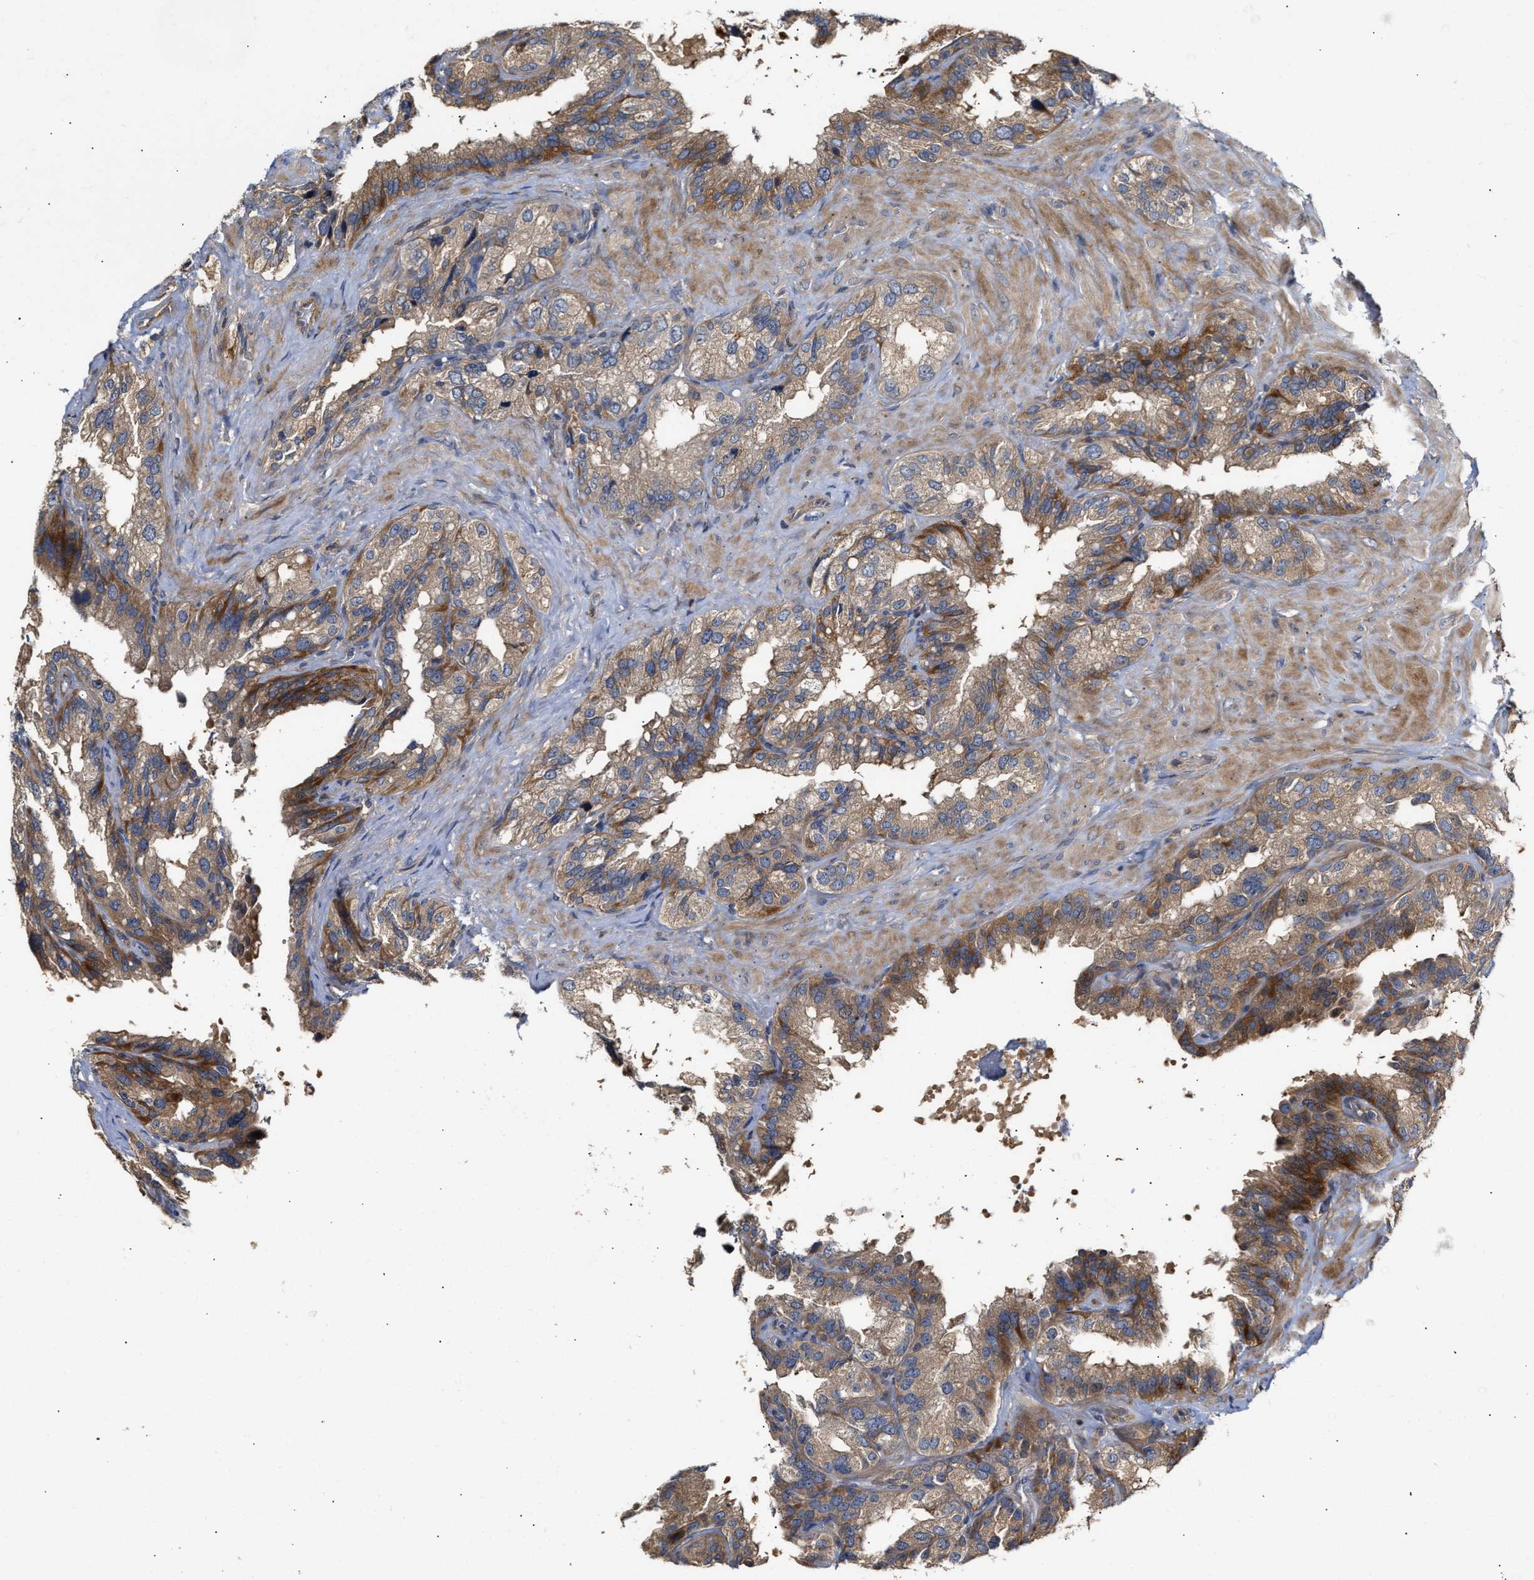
{"staining": {"intensity": "moderate", "quantity": ">75%", "location": "cytoplasmic/membranous"}, "tissue": "seminal vesicle", "cell_type": "Glandular cells", "image_type": "normal", "snomed": [{"axis": "morphology", "description": "Normal tissue, NOS"}, {"axis": "topography", "description": "Seminal veicle"}], "caption": "Immunohistochemical staining of normal seminal vesicle demonstrates moderate cytoplasmic/membranous protein expression in about >75% of glandular cells. Ihc stains the protein in brown and the nuclei are stained blue.", "gene": "CLIP2", "patient": {"sex": "male", "age": 68}}